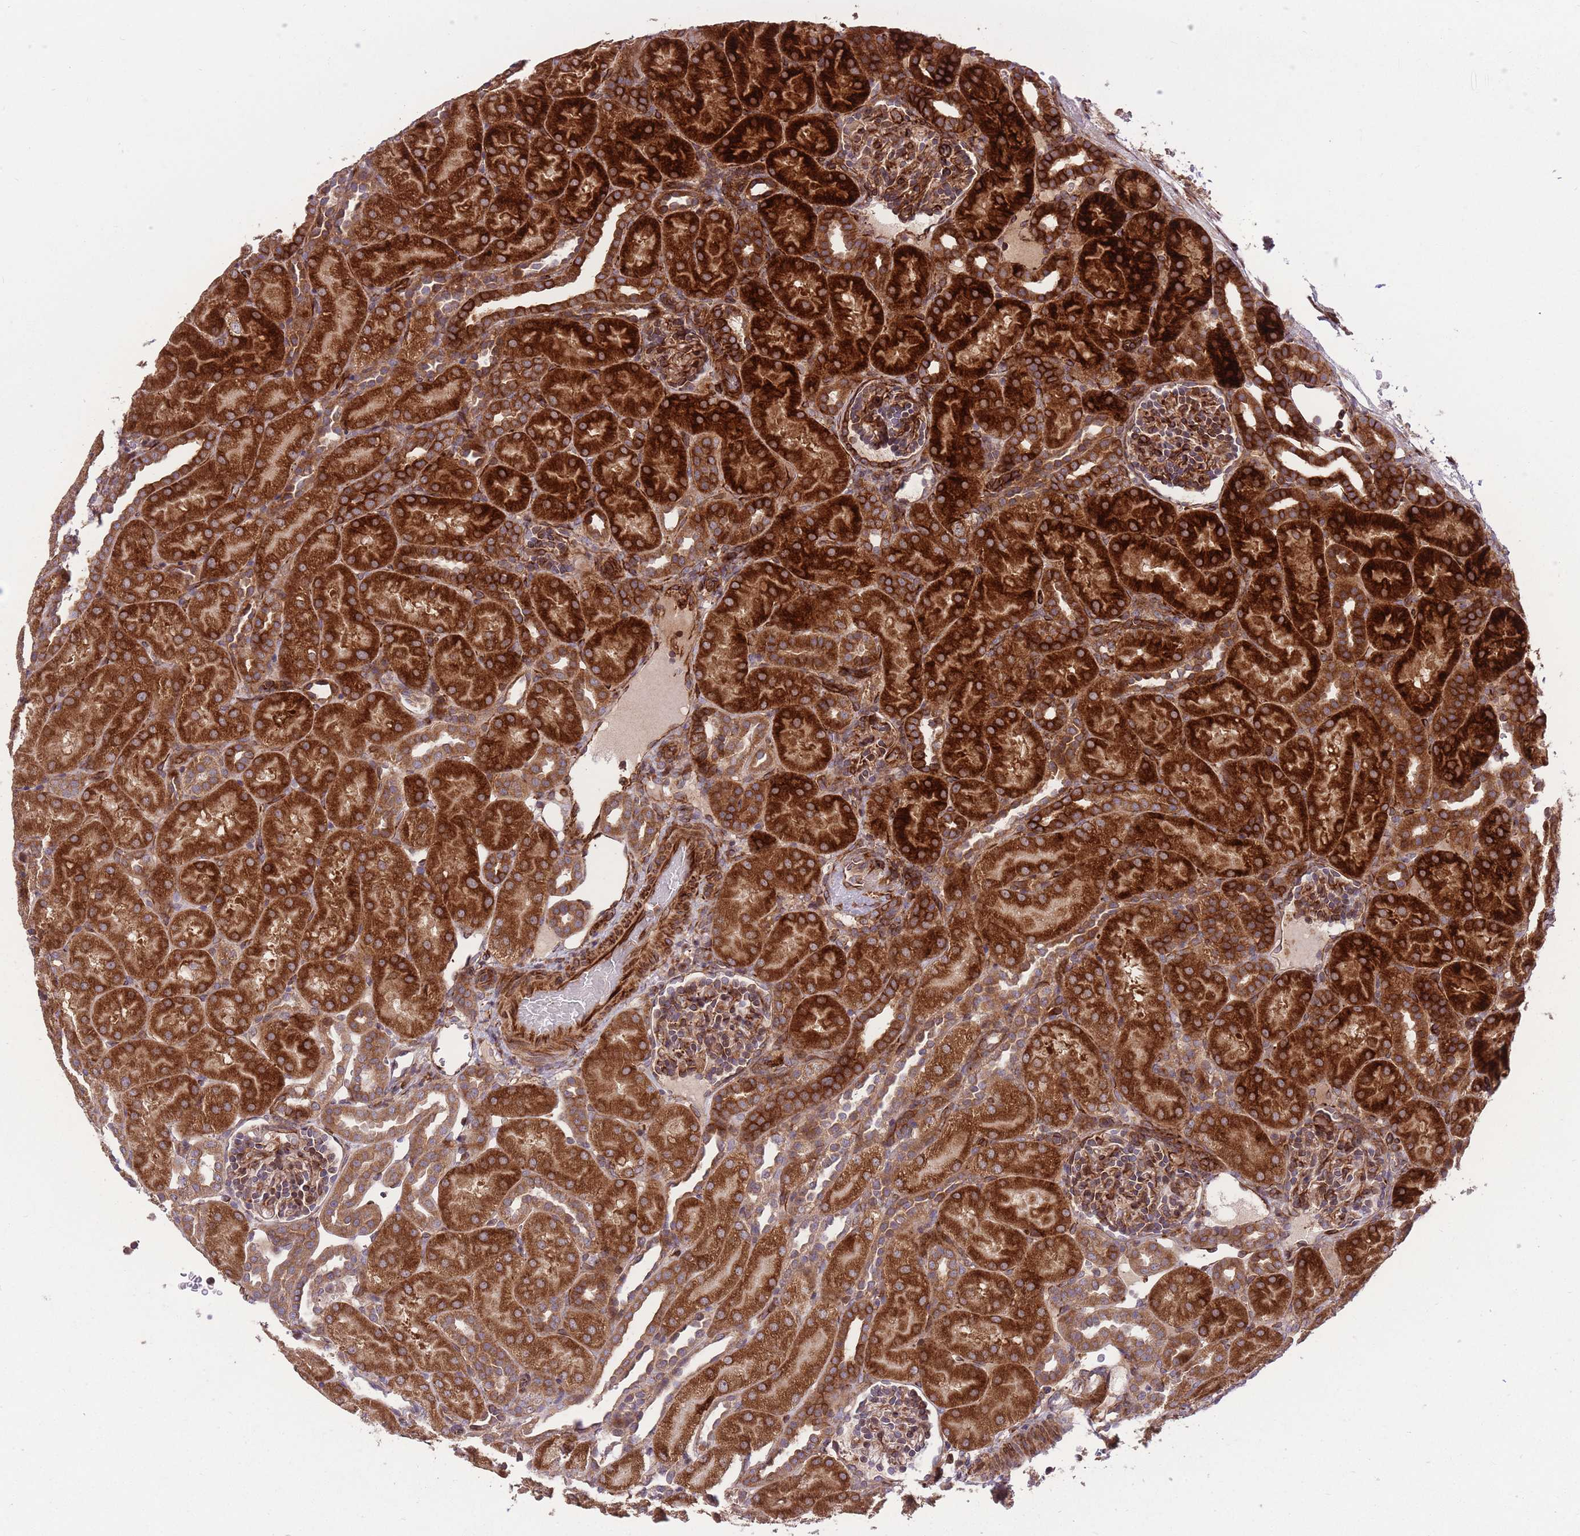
{"staining": {"intensity": "strong", "quantity": "25%-75%", "location": "cytoplasmic/membranous"}, "tissue": "kidney", "cell_type": "Cells in glomeruli", "image_type": "normal", "snomed": [{"axis": "morphology", "description": "Normal tissue, NOS"}, {"axis": "topography", "description": "Kidney"}], "caption": "Brown immunohistochemical staining in benign human kidney shows strong cytoplasmic/membranous staining in approximately 25%-75% of cells in glomeruli.", "gene": "CISH", "patient": {"sex": "male", "age": 1}}